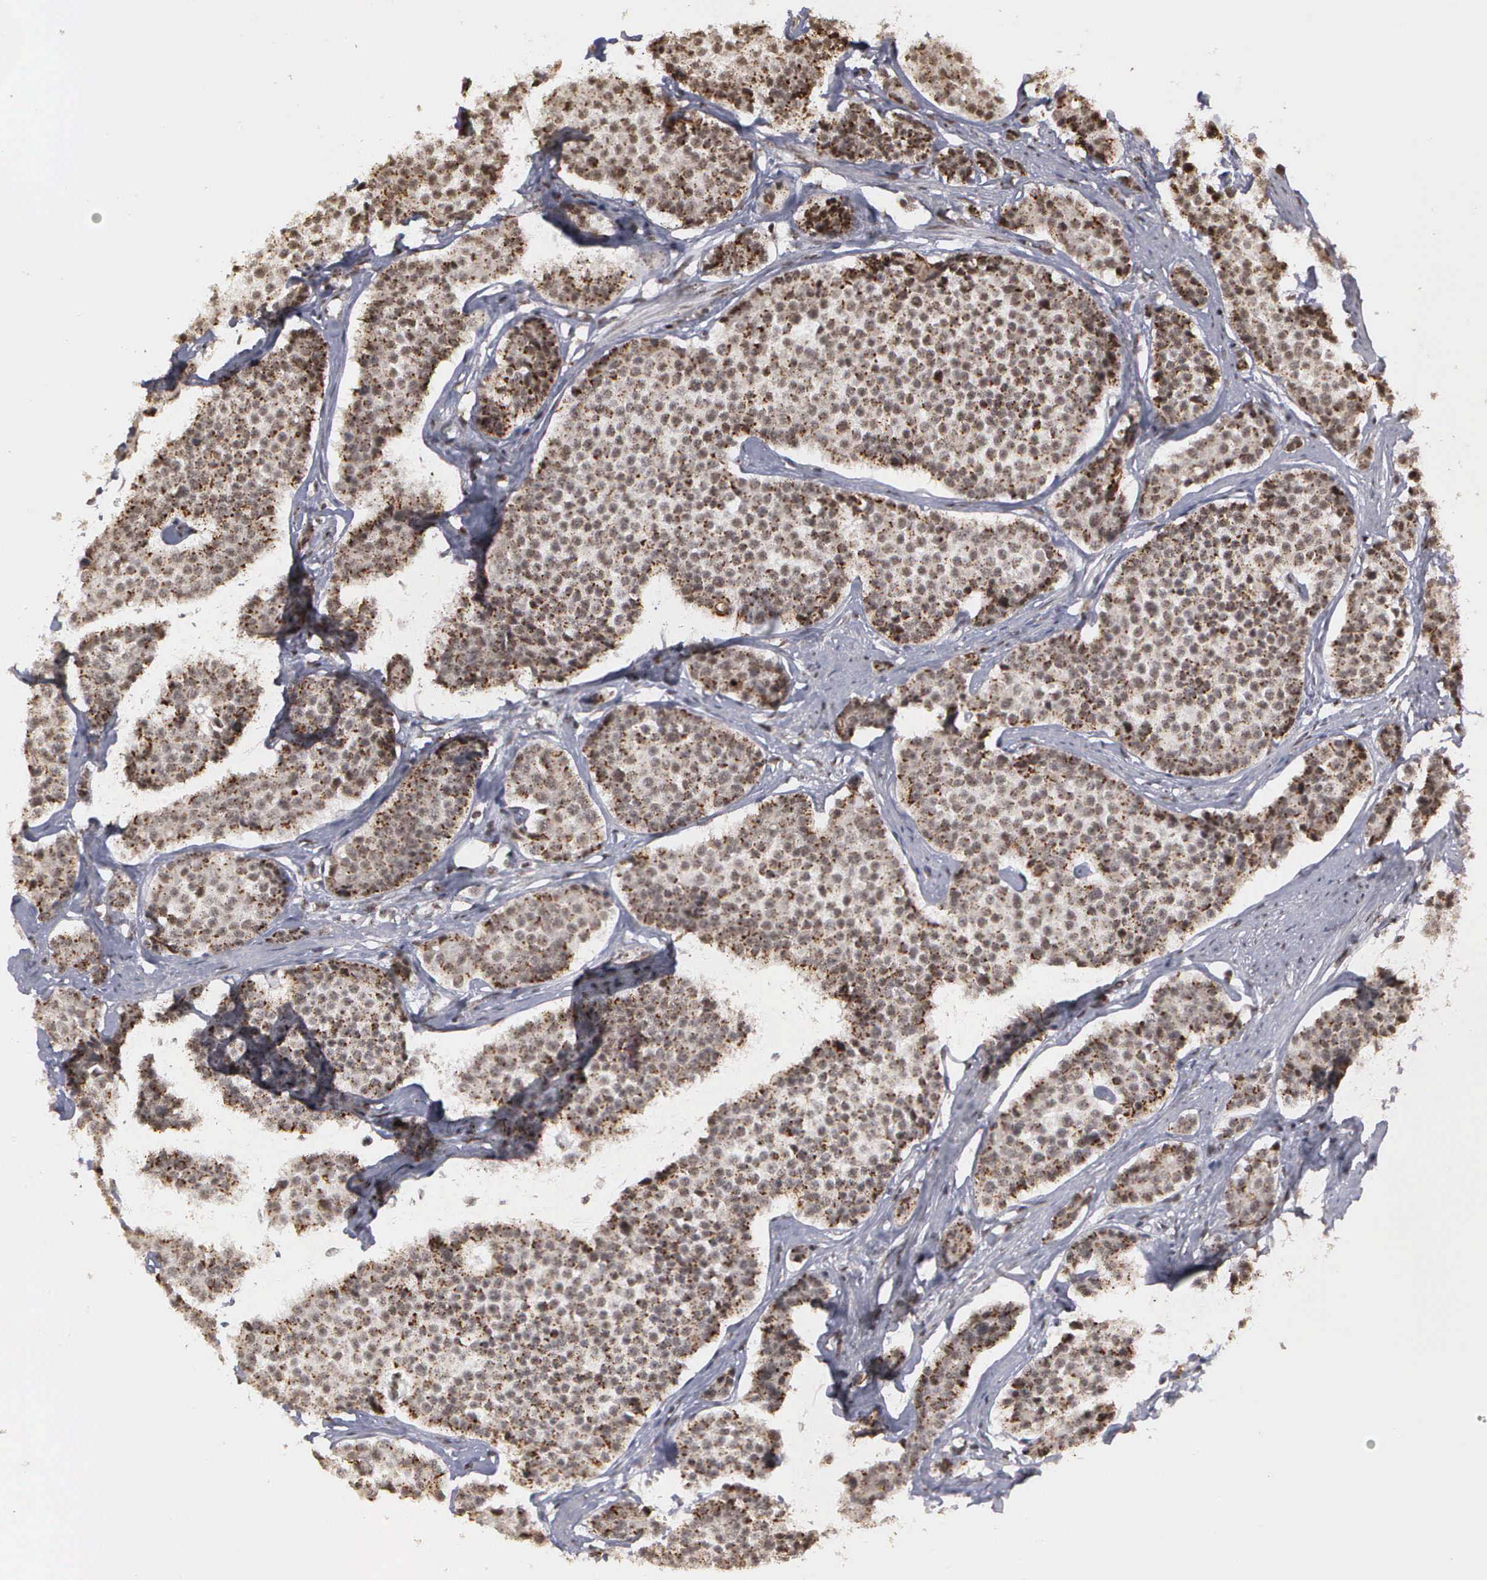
{"staining": {"intensity": "moderate", "quantity": ">75%", "location": "cytoplasmic/membranous,nuclear"}, "tissue": "carcinoid", "cell_type": "Tumor cells", "image_type": "cancer", "snomed": [{"axis": "morphology", "description": "Carcinoid, malignant, NOS"}, {"axis": "topography", "description": "Small intestine"}], "caption": "The photomicrograph demonstrates immunohistochemical staining of malignant carcinoid. There is moderate cytoplasmic/membranous and nuclear positivity is appreciated in about >75% of tumor cells.", "gene": "GTF2A1", "patient": {"sex": "male", "age": 60}}